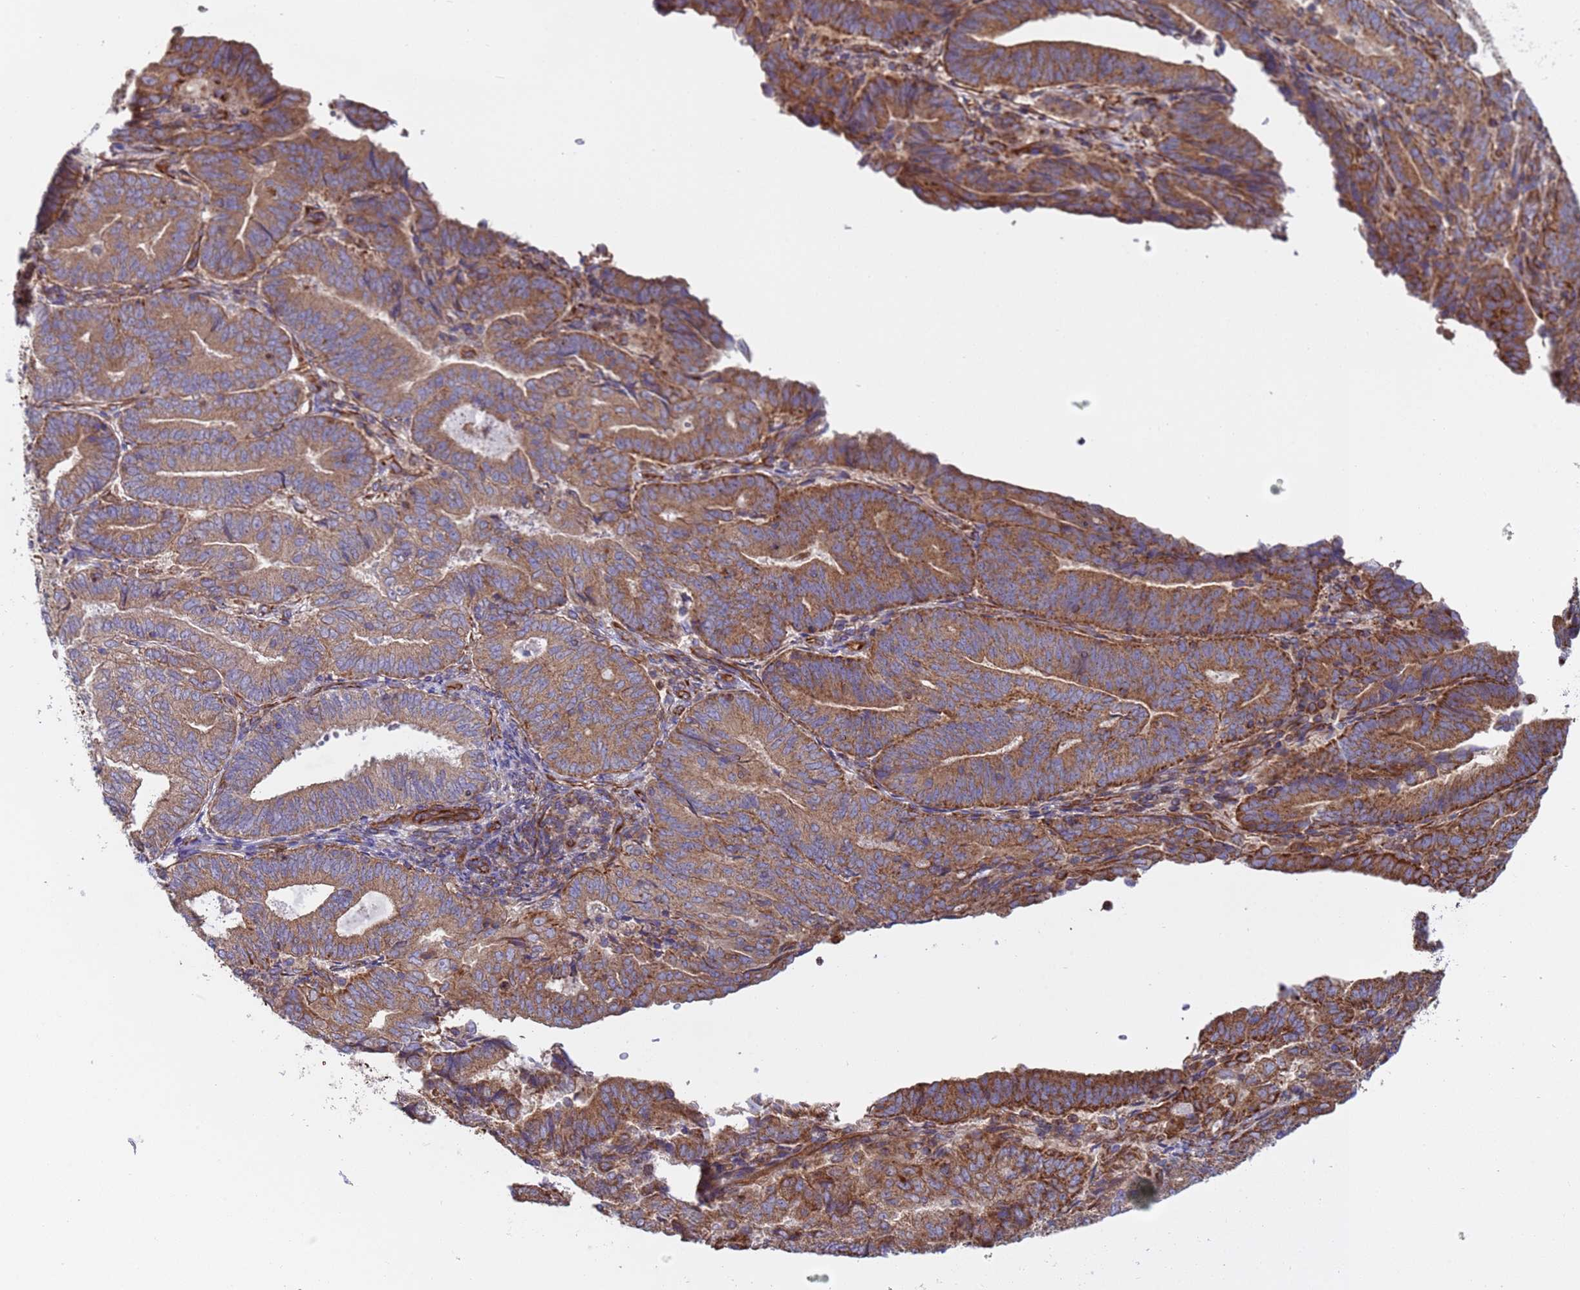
{"staining": {"intensity": "moderate", "quantity": ">75%", "location": "cytoplasmic/membranous"}, "tissue": "endometrial cancer", "cell_type": "Tumor cells", "image_type": "cancer", "snomed": [{"axis": "morphology", "description": "Adenocarcinoma, NOS"}, {"axis": "topography", "description": "Endometrium"}], "caption": "This micrograph reveals immunohistochemistry staining of human endometrial cancer, with medium moderate cytoplasmic/membranous expression in about >75% of tumor cells.", "gene": "NUDT12", "patient": {"sex": "female", "age": 70}}